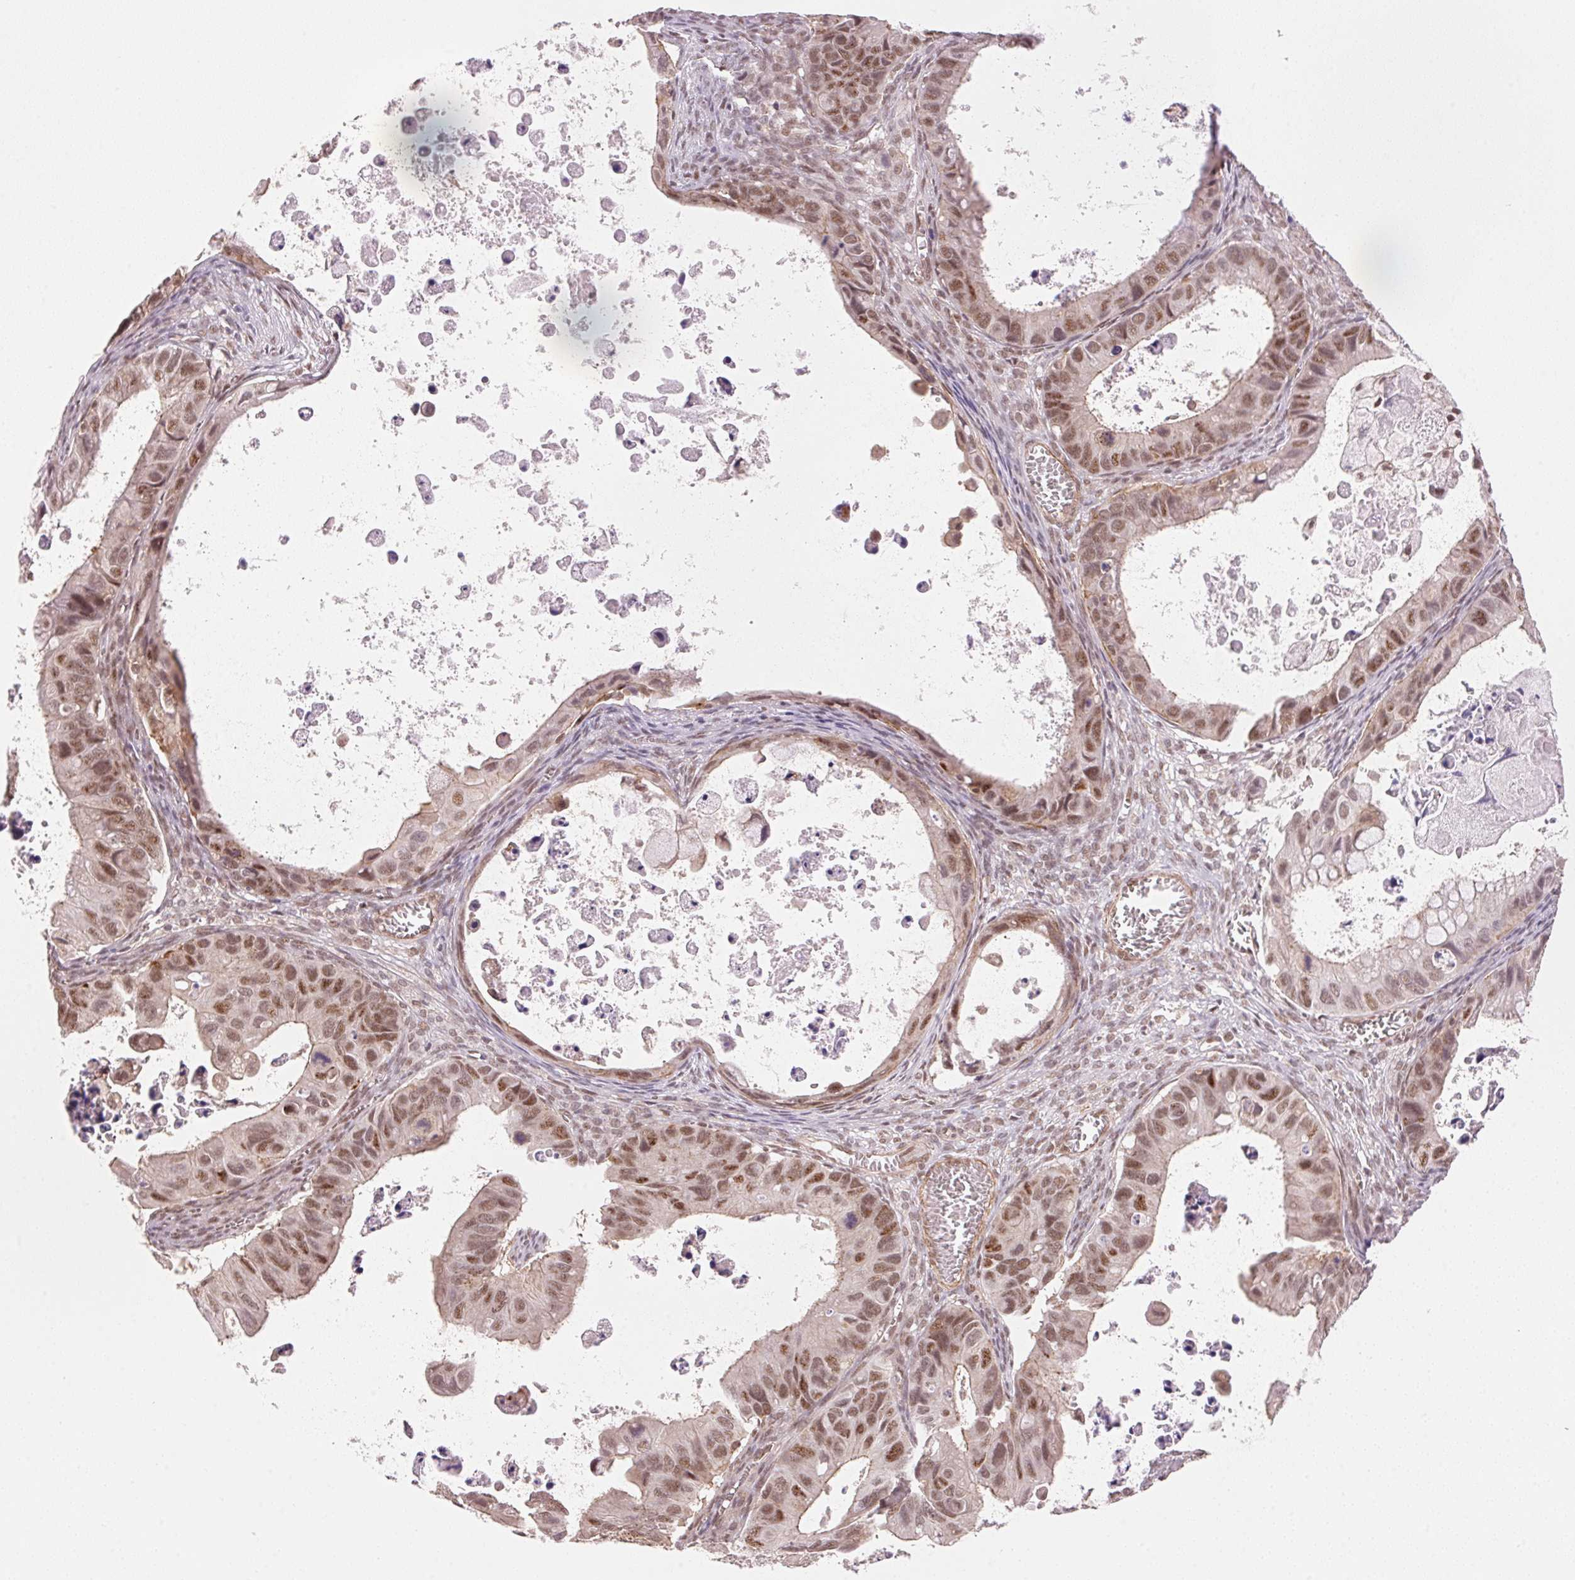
{"staining": {"intensity": "moderate", "quantity": ">75%", "location": "nuclear"}, "tissue": "ovarian cancer", "cell_type": "Tumor cells", "image_type": "cancer", "snomed": [{"axis": "morphology", "description": "Cystadenocarcinoma, mucinous, NOS"}, {"axis": "topography", "description": "Ovary"}], "caption": "A brown stain shows moderate nuclear staining of a protein in ovarian cancer (mucinous cystadenocarcinoma) tumor cells. (DAB (3,3'-diaminobenzidine) IHC, brown staining for protein, blue staining for nuclei).", "gene": "HNRNPDL", "patient": {"sex": "female", "age": 64}}